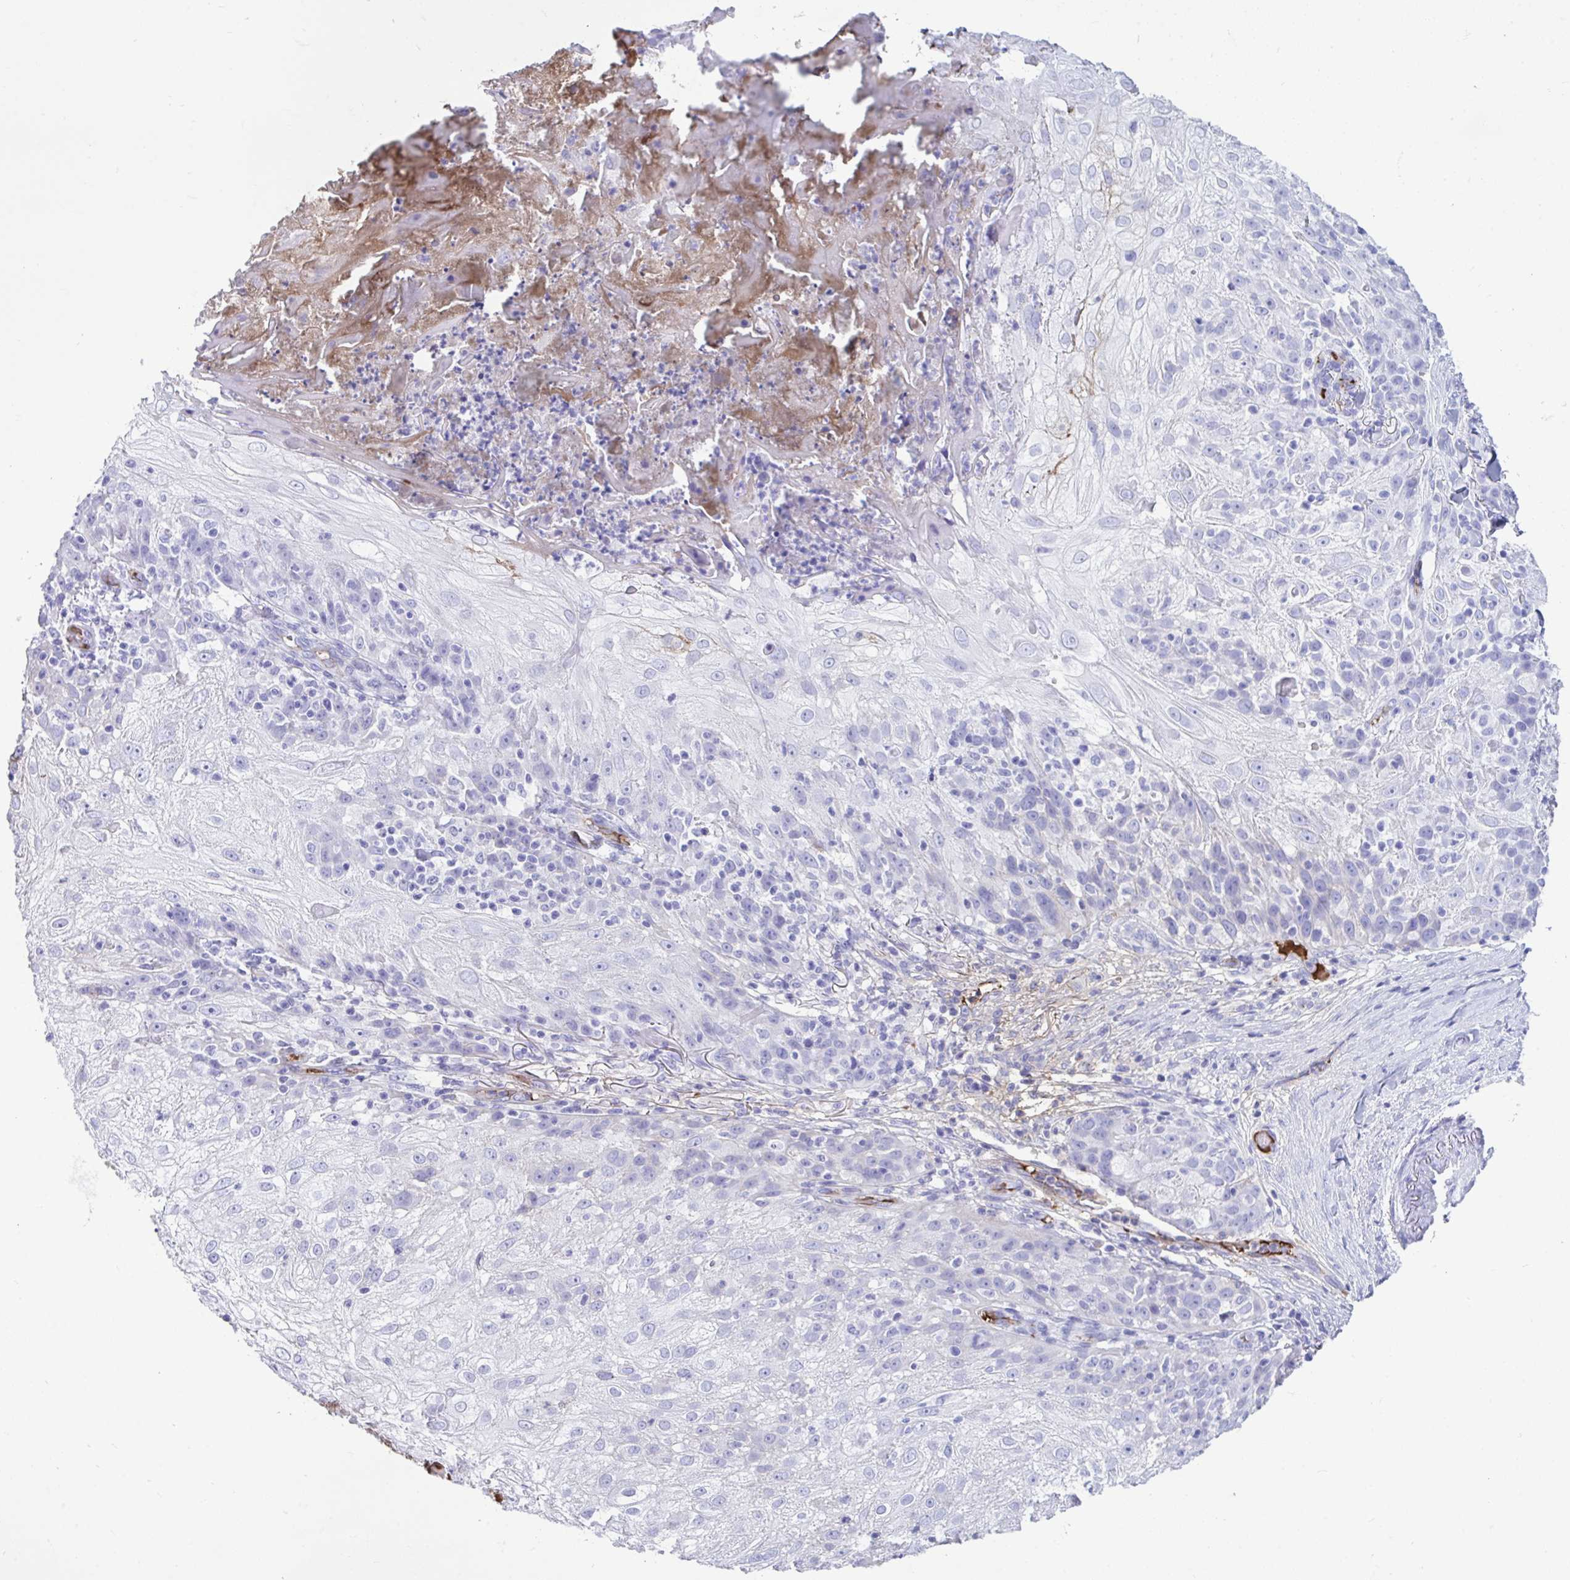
{"staining": {"intensity": "negative", "quantity": "none", "location": "none"}, "tissue": "skin cancer", "cell_type": "Tumor cells", "image_type": "cancer", "snomed": [{"axis": "morphology", "description": "Normal tissue, NOS"}, {"axis": "morphology", "description": "Squamous cell carcinoma, NOS"}, {"axis": "topography", "description": "Skin"}], "caption": "Skin squamous cell carcinoma was stained to show a protein in brown. There is no significant expression in tumor cells. (DAB immunohistochemistry visualized using brightfield microscopy, high magnification).", "gene": "SMIM9", "patient": {"sex": "female", "age": 83}}